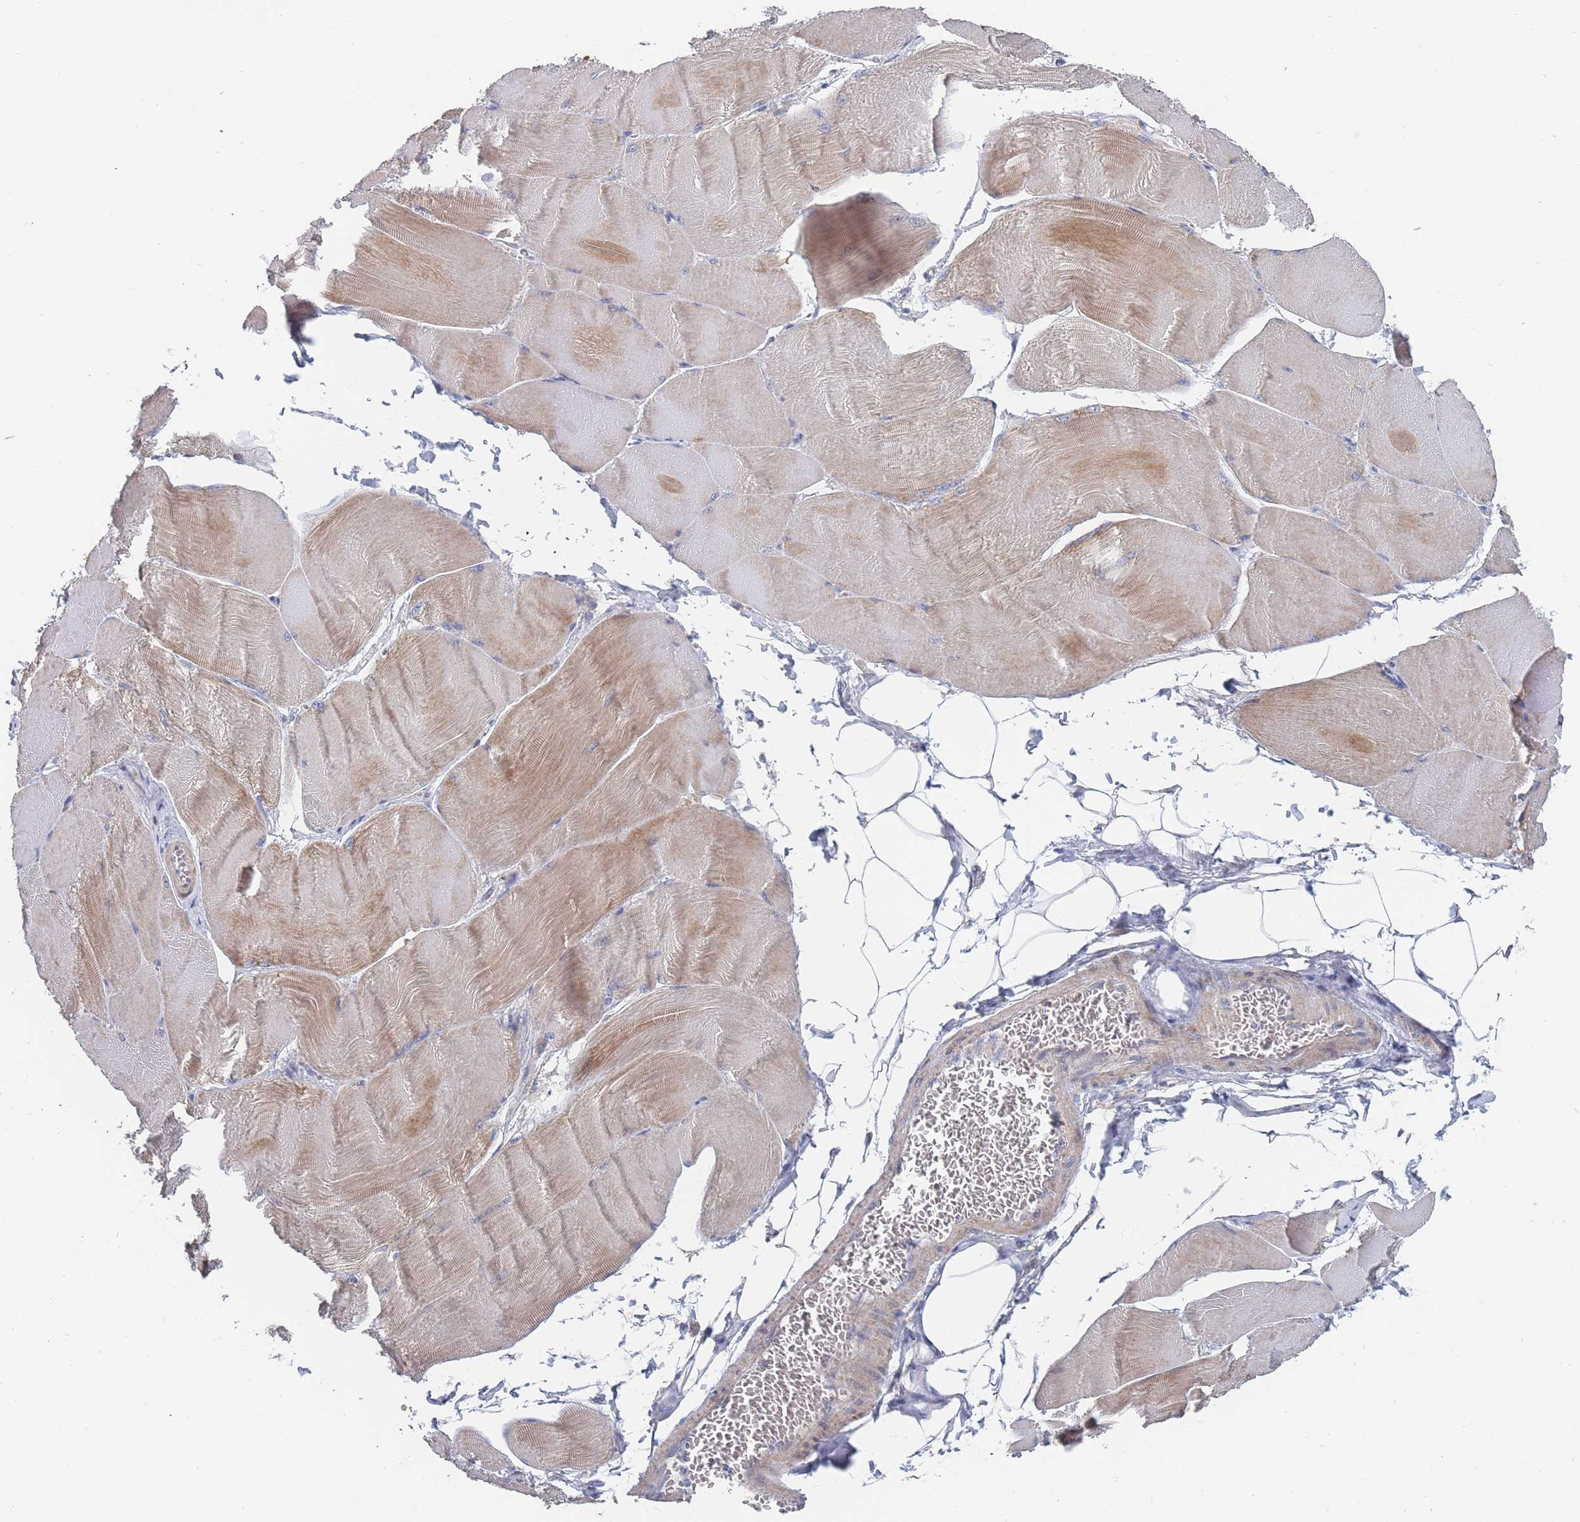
{"staining": {"intensity": "moderate", "quantity": "25%-75%", "location": "cytoplasmic/membranous"}, "tissue": "skeletal muscle", "cell_type": "Myocytes", "image_type": "normal", "snomed": [{"axis": "morphology", "description": "Normal tissue, NOS"}, {"axis": "morphology", "description": "Basal cell carcinoma"}, {"axis": "topography", "description": "Skeletal muscle"}], "caption": "Moderate cytoplasmic/membranous positivity is appreciated in approximately 25%-75% of myocytes in benign skeletal muscle. (Stains: DAB (3,3'-diaminobenzidine) in brown, nuclei in blue, Microscopy: brightfield microscopy at high magnification).", "gene": "IKZF4", "patient": {"sex": "female", "age": 64}}